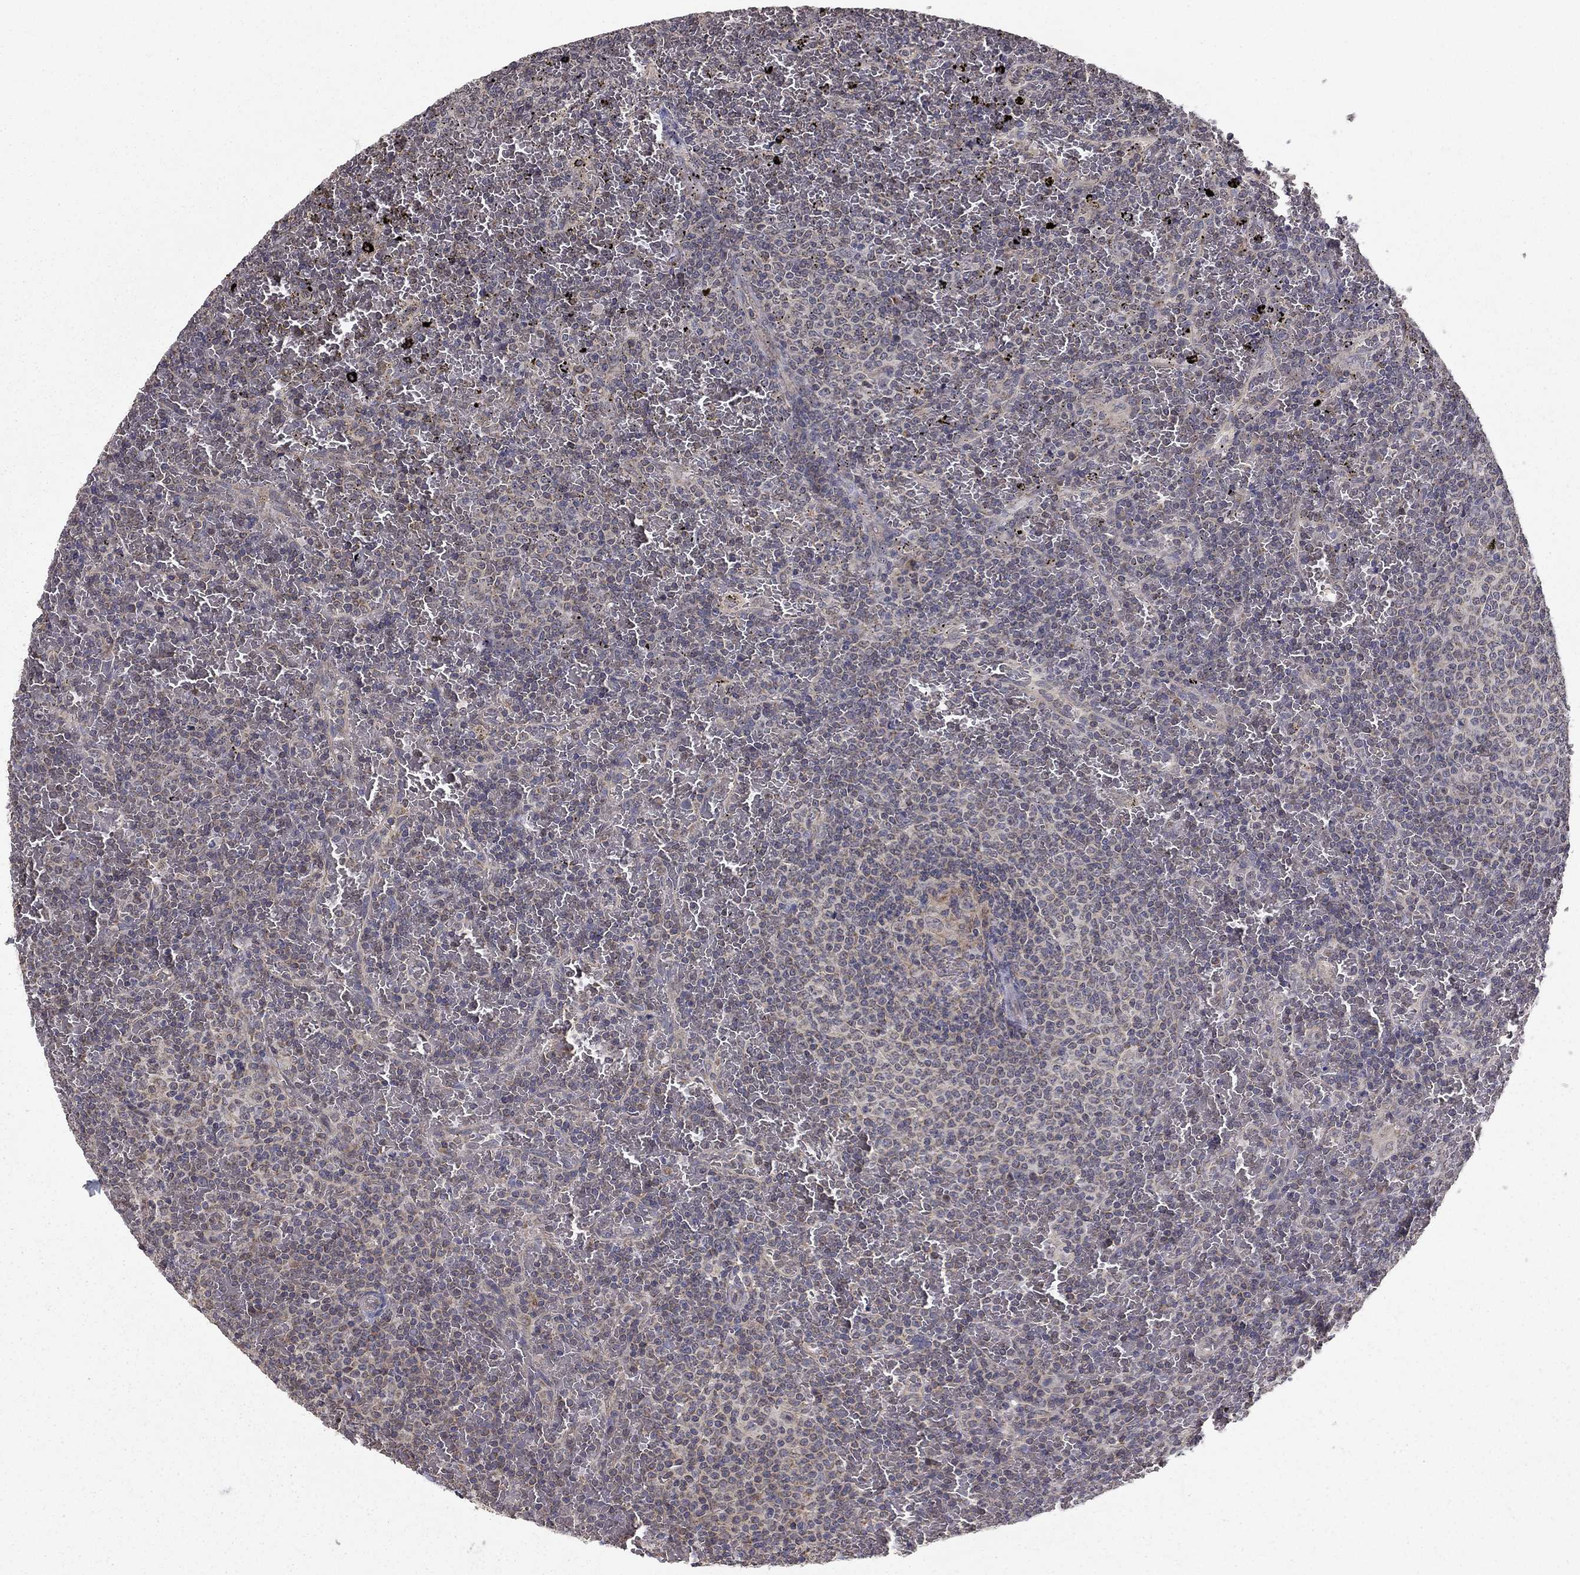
{"staining": {"intensity": "negative", "quantity": "none", "location": "none"}, "tissue": "lymphoma", "cell_type": "Tumor cells", "image_type": "cancer", "snomed": [{"axis": "morphology", "description": "Malignant lymphoma, non-Hodgkin's type, Low grade"}, {"axis": "topography", "description": "Spleen"}], "caption": "There is no significant positivity in tumor cells of malignant lymphoma, non-Hodgkin's type (low-grade).", "gene": "SLC2A13", "patient": {"sex": "female", "age": 77}}